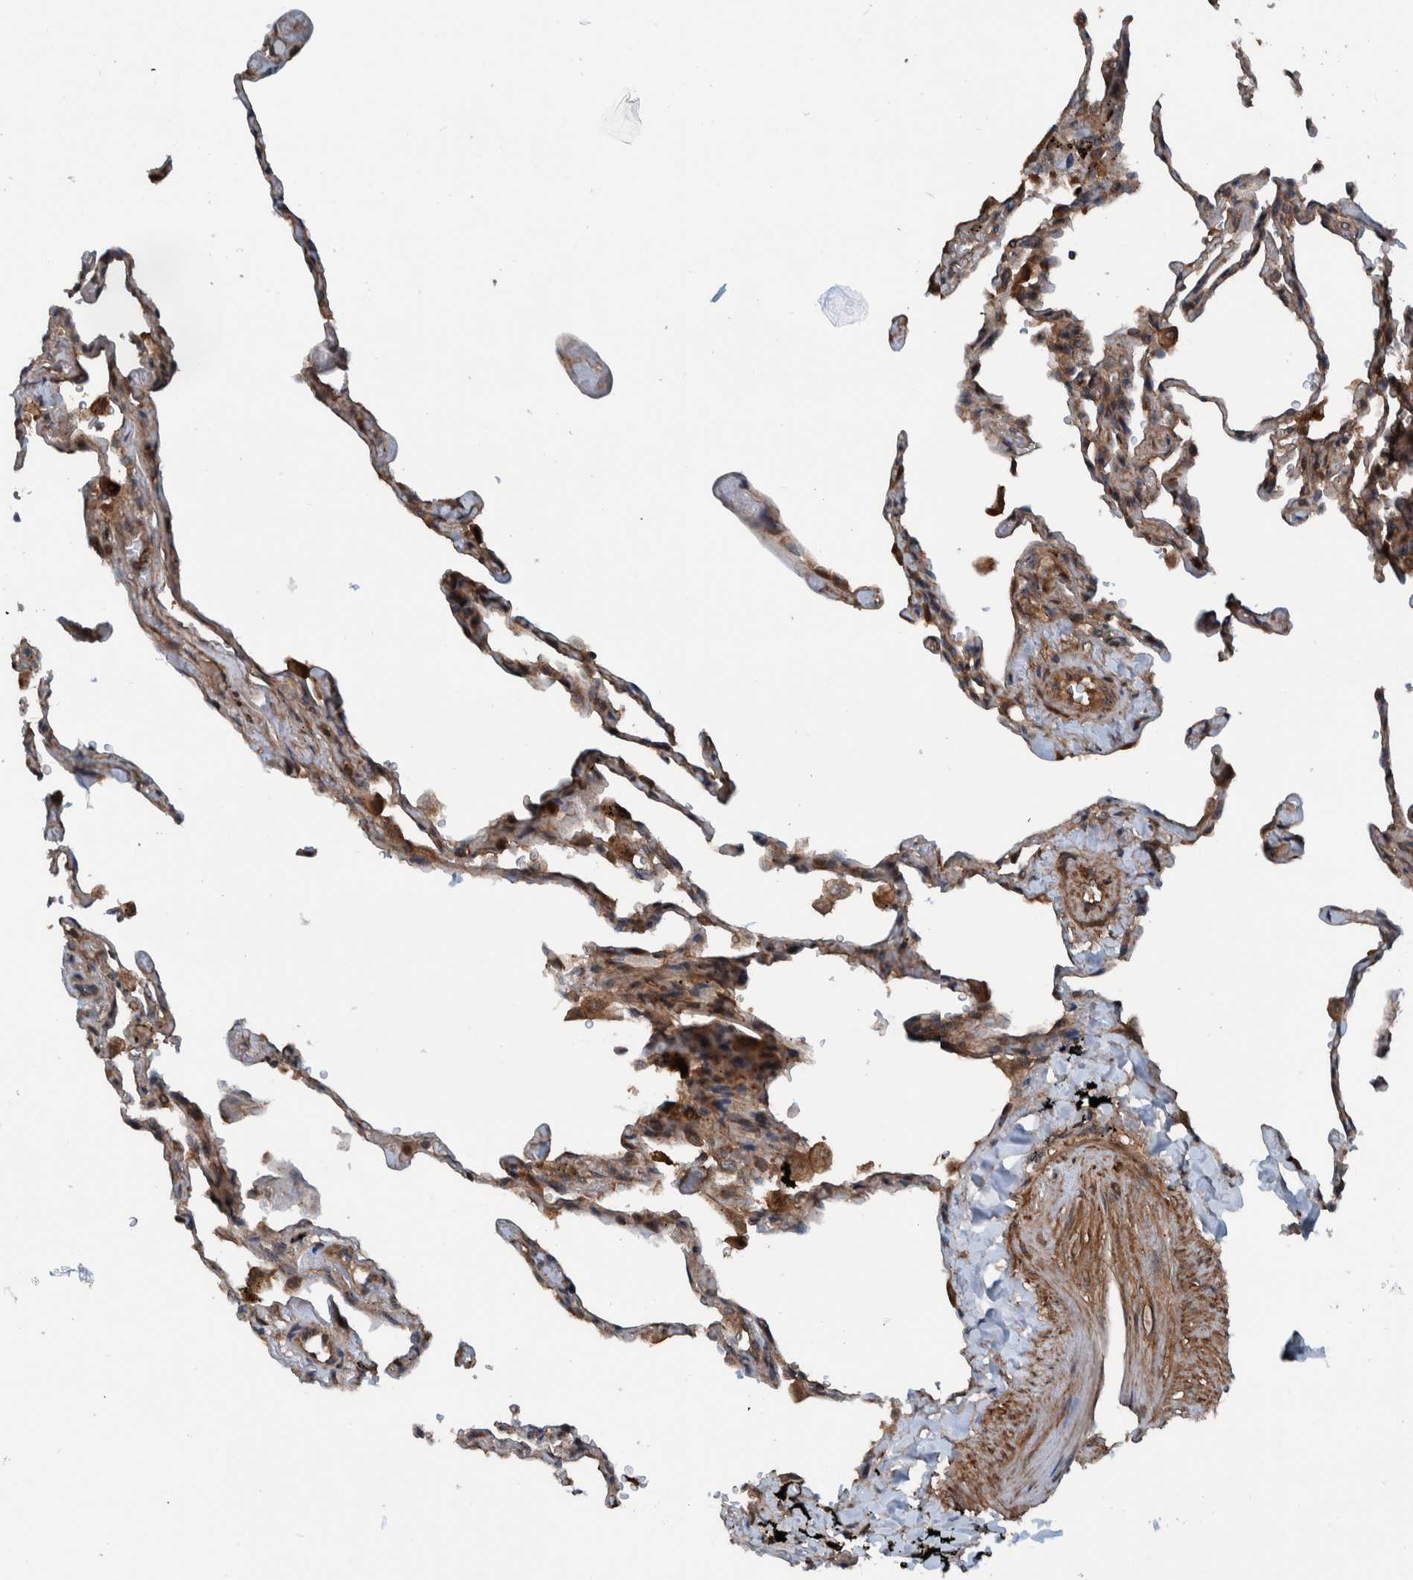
{"staining": {"intensity": "moderate", "quantity": ">75%", "location": "cytoplasmic/membranous"}, "tissue": "lung", "cell_type": "Alveolar cells", "image_type": "normal", "snomed": [{"axis": "morphology", "description": "Normal tissue, NOS"}, {"axis": "topography", "description": "Lung"}], "caption": "The immunohistochemical stain highlights moderate cytoplasmic/membranous staining in alveolar cells of unremarkable lung. Ihc stains the protein in brown and the nuclei are stained blue.", "gene": "CUEDC1", "patient": {"sex": "male", "age": 59}}